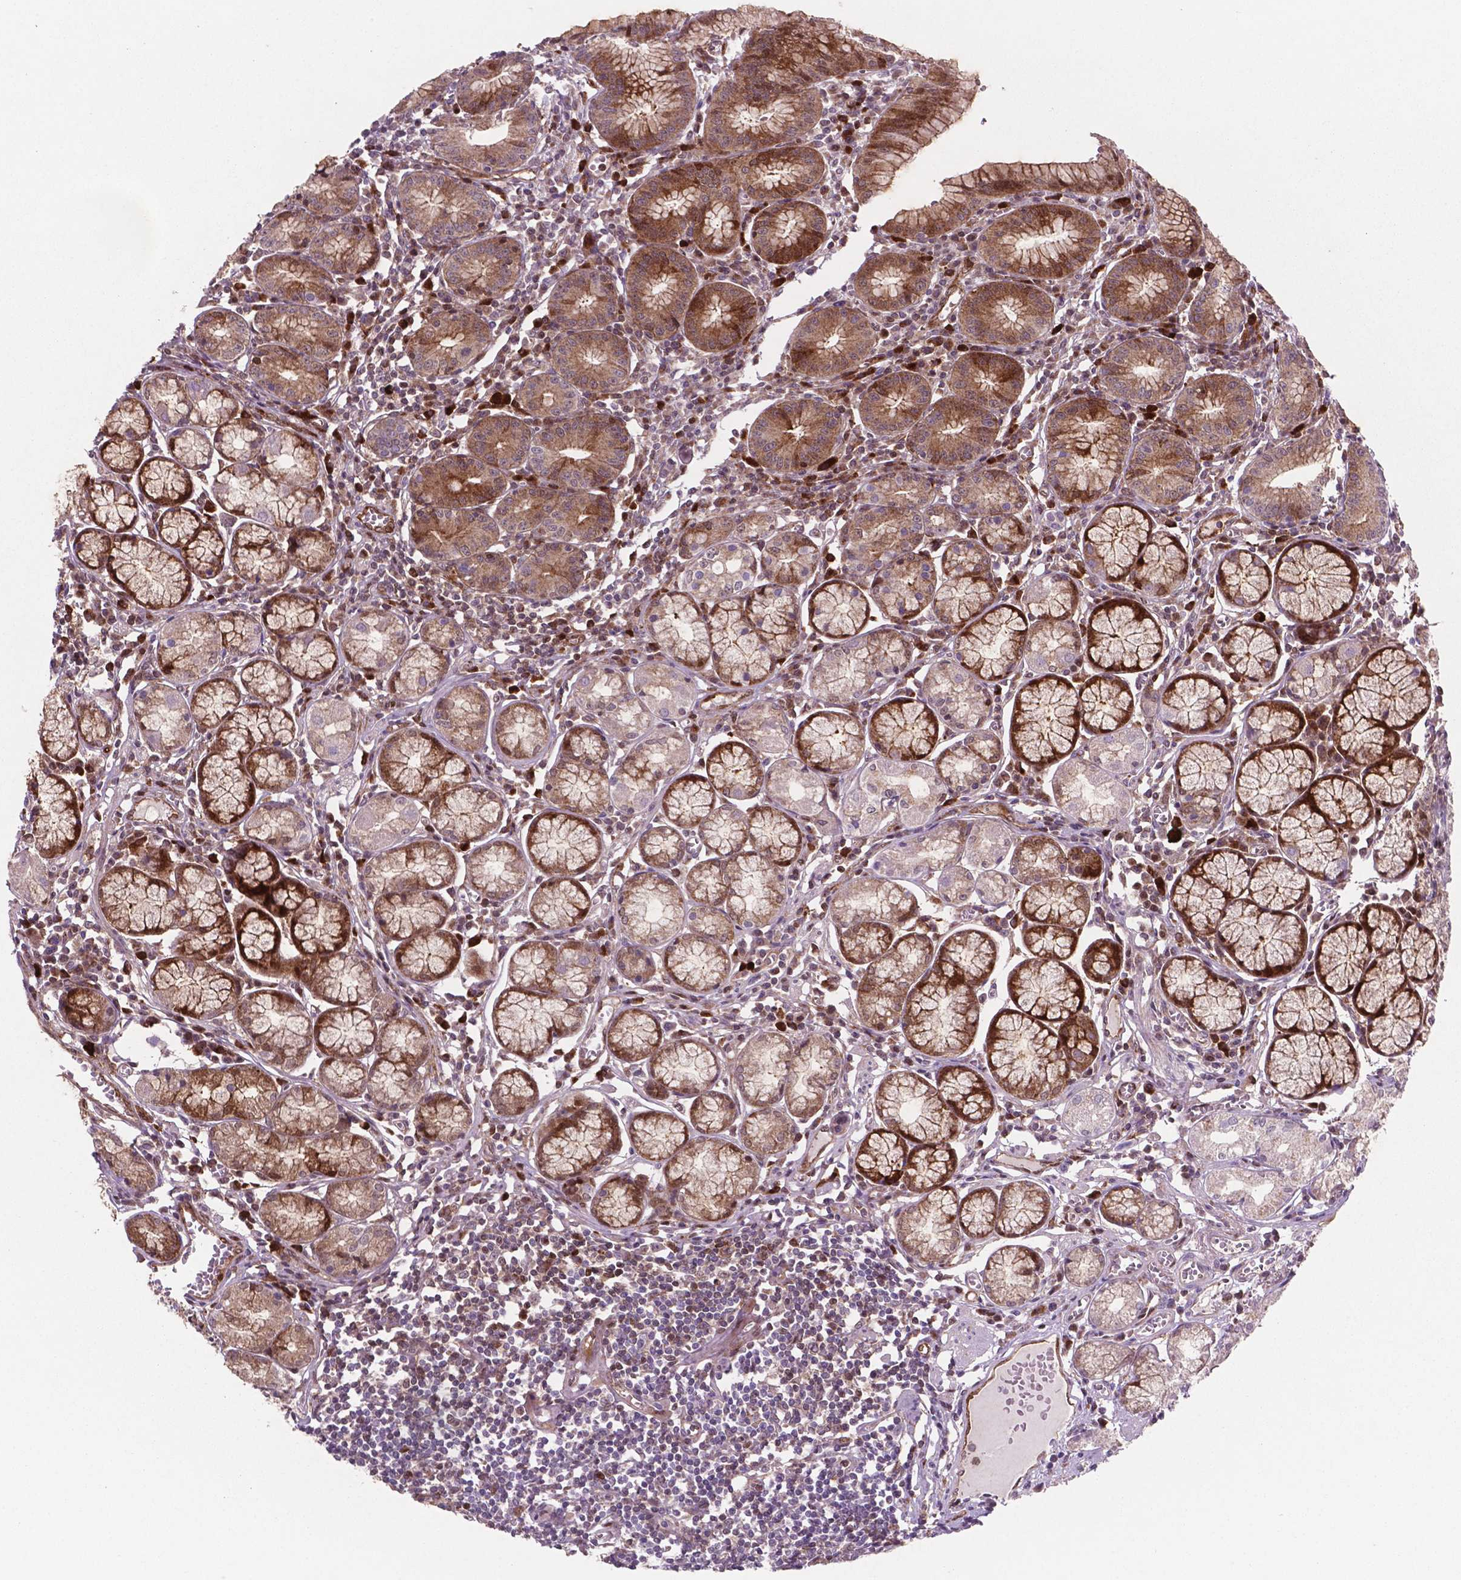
{"staining": {"intensity": "strong", "quantity": "25%-75%", "location": "cytoplasmic/membranous"}, "tissue": "stomach", "cell_type": "Glandular cells", "image_type": "normal", "snomed": [{"axis": "morphology", "description": "Normal tissue, NOS"}, {"axis": "topography", "description": "Stomach"}], "caption": "Immunohistochemical staining of unremarkable human stomach demonstrates 25%-75% levels of strong cytoplasmic/membranous protein expression in approximately 25%-75% of glandular cells.", "gene": "LDHA", "patient": {"sex": "male", "age": 55}}